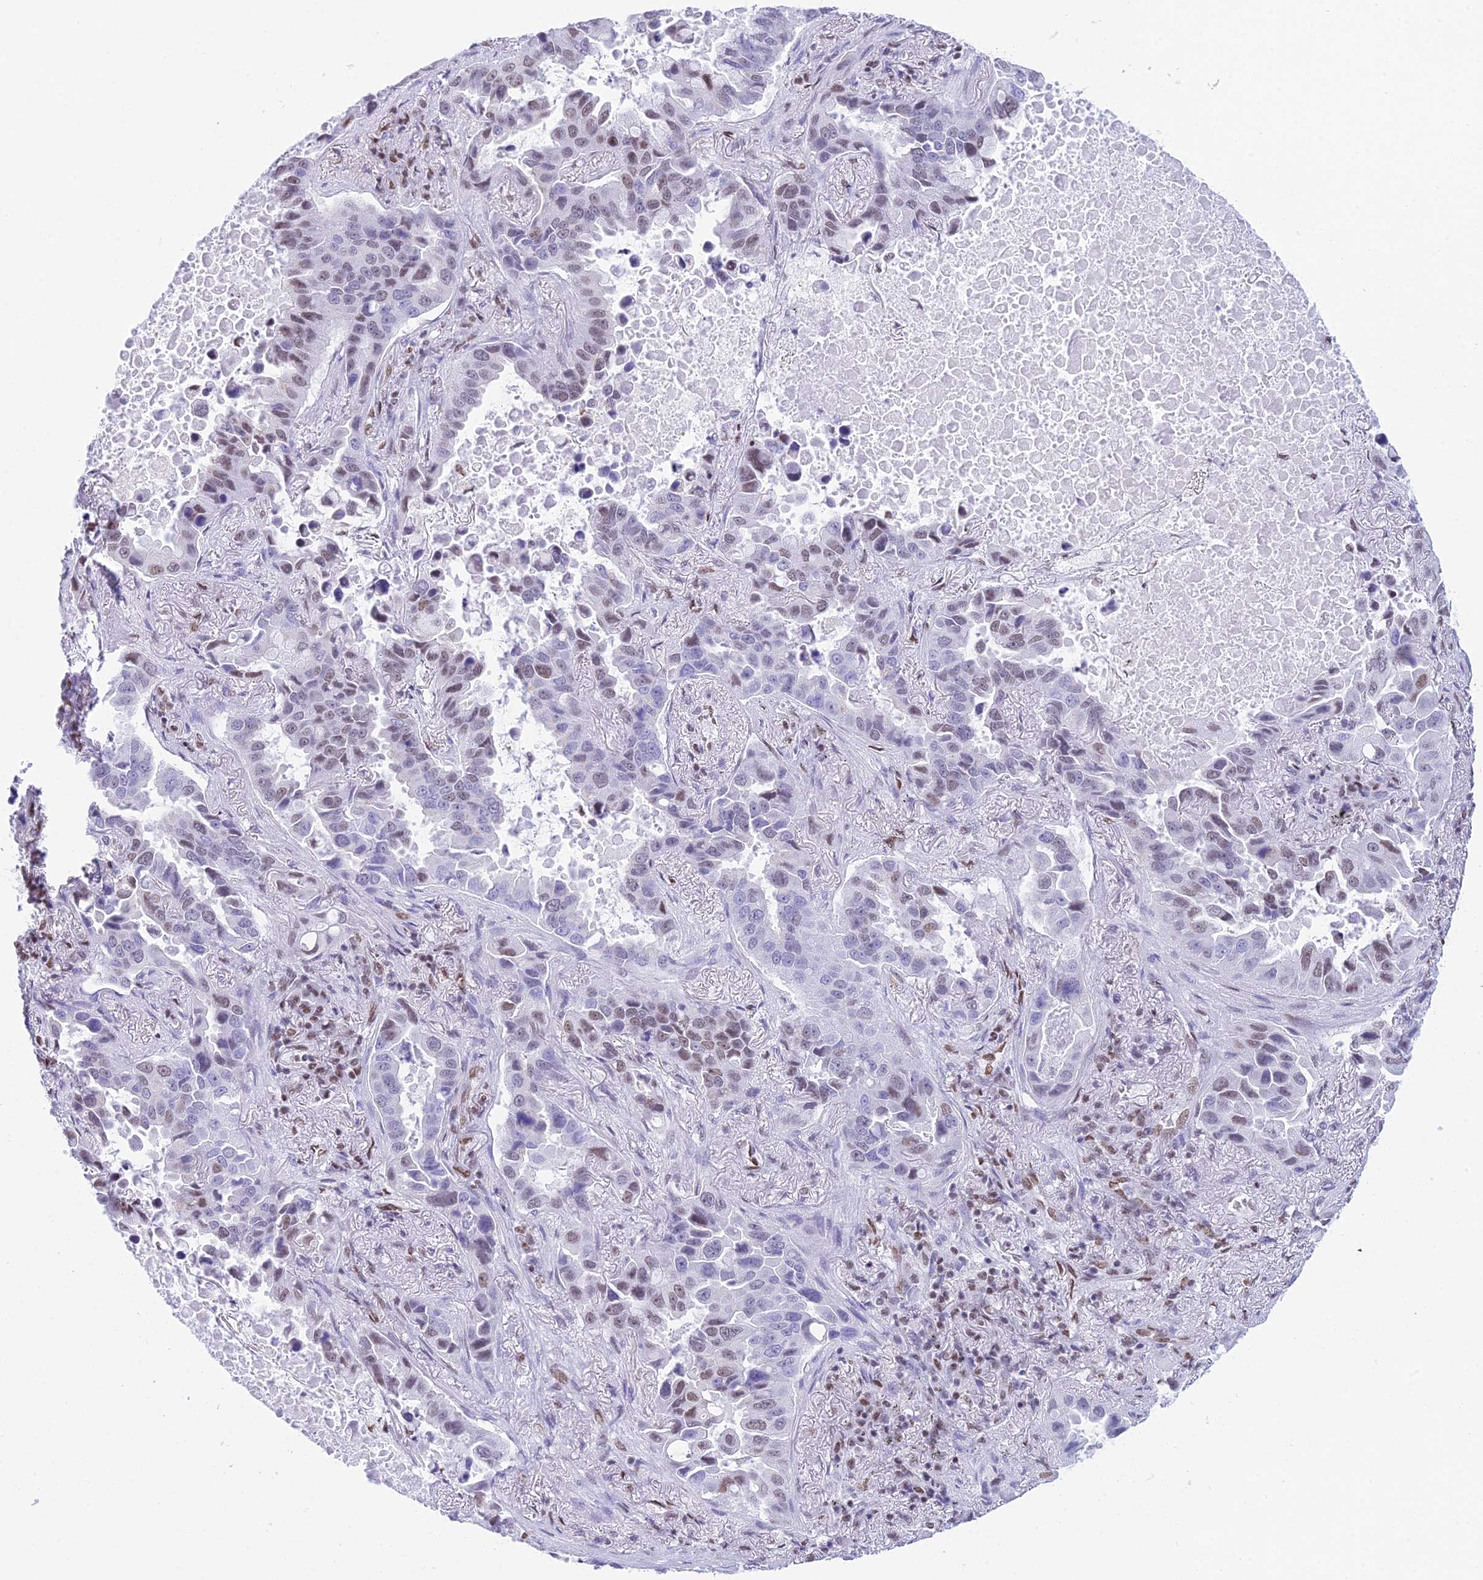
{"staining": {"intensity": "weak", "quantity": "25%-75%", "location": "nuclear"}, "tissue": "lung cancer", "cell_type": "Tumor cells", "image_type": "cancer", "snomed": [{"axis": "morphology", "description": "Adenocarcinoma, NOS"}, {"axis": "topography", "description": "Lung"}], "caption": "Immunohistochemical staining of lung cancer (adenocarcinoma) displays low levels of weak nuclear protein staining in about 25%-75% of tumor cells.", "gene": "CDC26", "patient": {"sex": "male", "age": 64}}